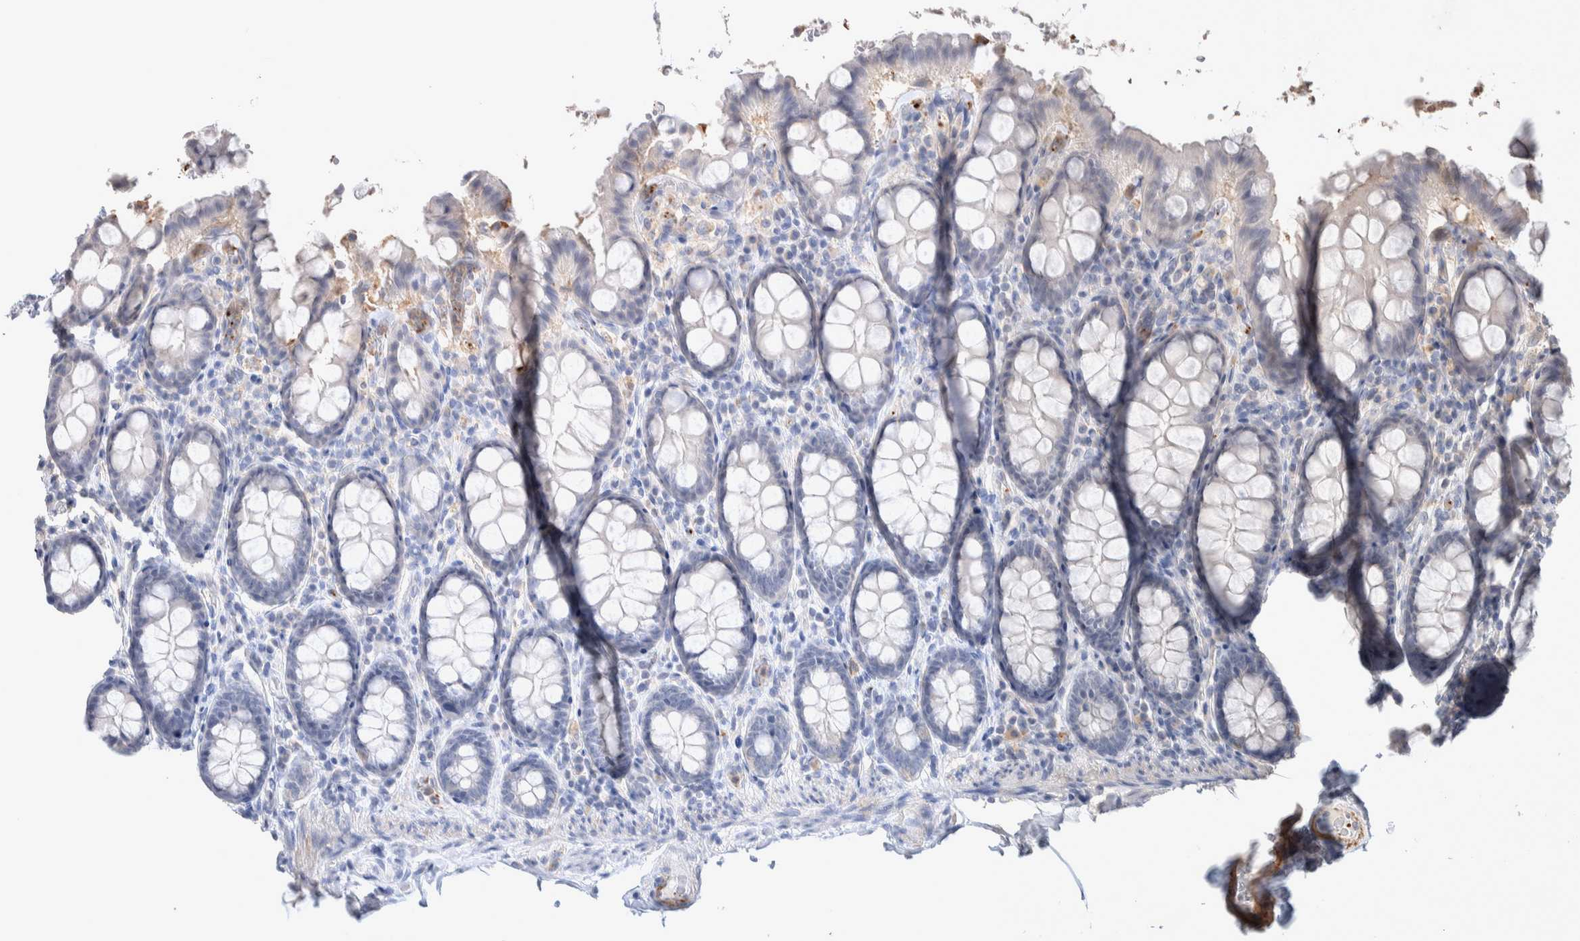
{"staining": {"intensity": "negative", "quantity": "none", "location": "none"}, "tissue": "colon", "cell_type": "Endothelial cells", "image_type": "normal", "snomed": [{"axis": "morphology", "description": "Normal tissue, NOS"}, {"axis": "topography", "description": "Colon"}, {"axis": "topography", "description": "Peripheral nerve tissue"}], "caption": "Micrograph shows no significant protein positivity in endothelial cells of benign colon. Nuclei are stained in blue.", "gene": "FFAR2", "patient": {"sex": "female", "age": 61}}